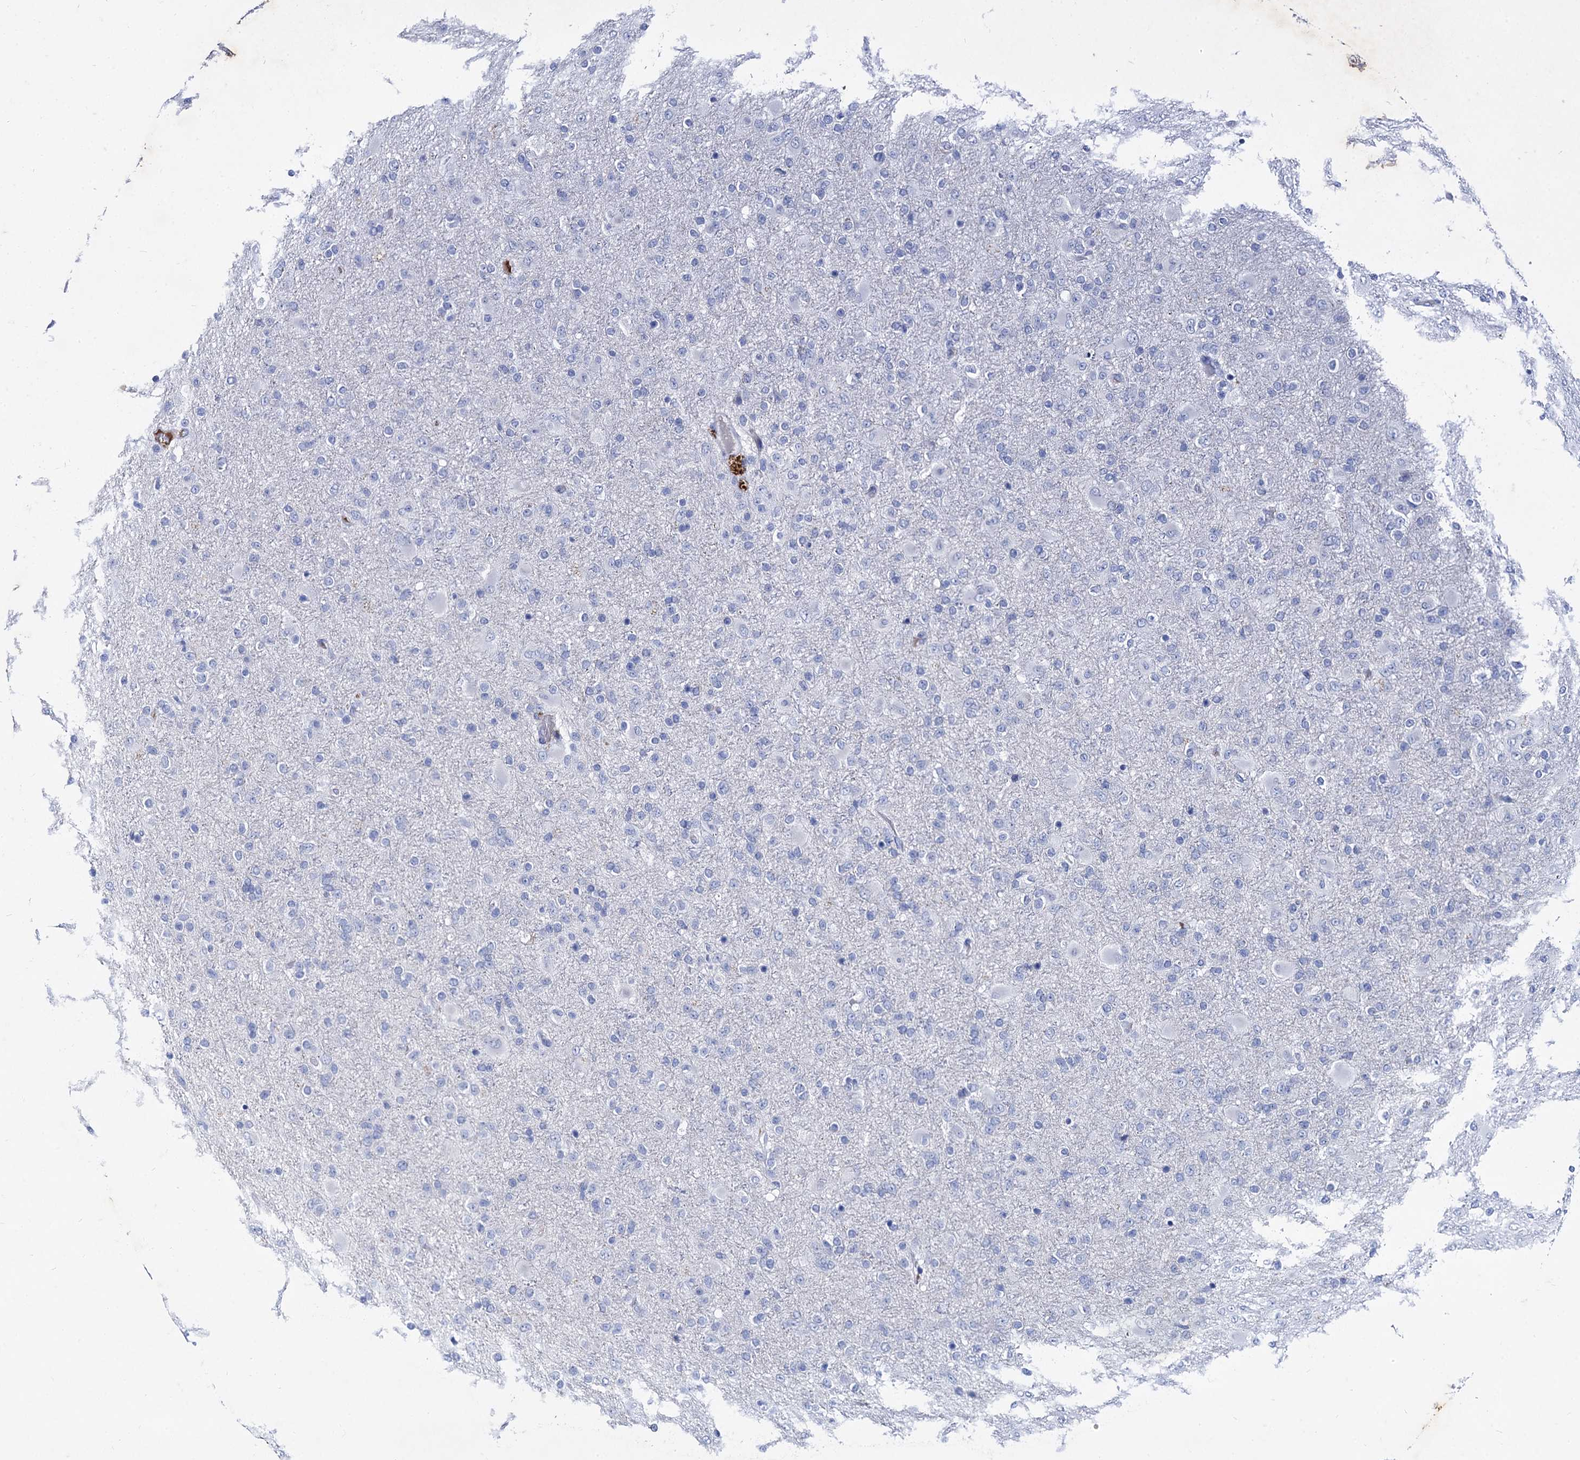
{"staining": {"intensity": "negative", "quantity": "none", "location": "none"}, "tissue": "glioma", "cell_type": "Tumor cells", "image_type": "cancer", "snomed": [{"axis": "morphology", "description": "Glioma, malignant, Low grade"}, {"axis": "topography", "description": "Brain"}], "caption": "Photomicrograph shows no protein positivity in tumor cells of malignant low-grade glioma tissue.", "gene": "TMEM72", "patient": {"sex": "male", "age": 65}}